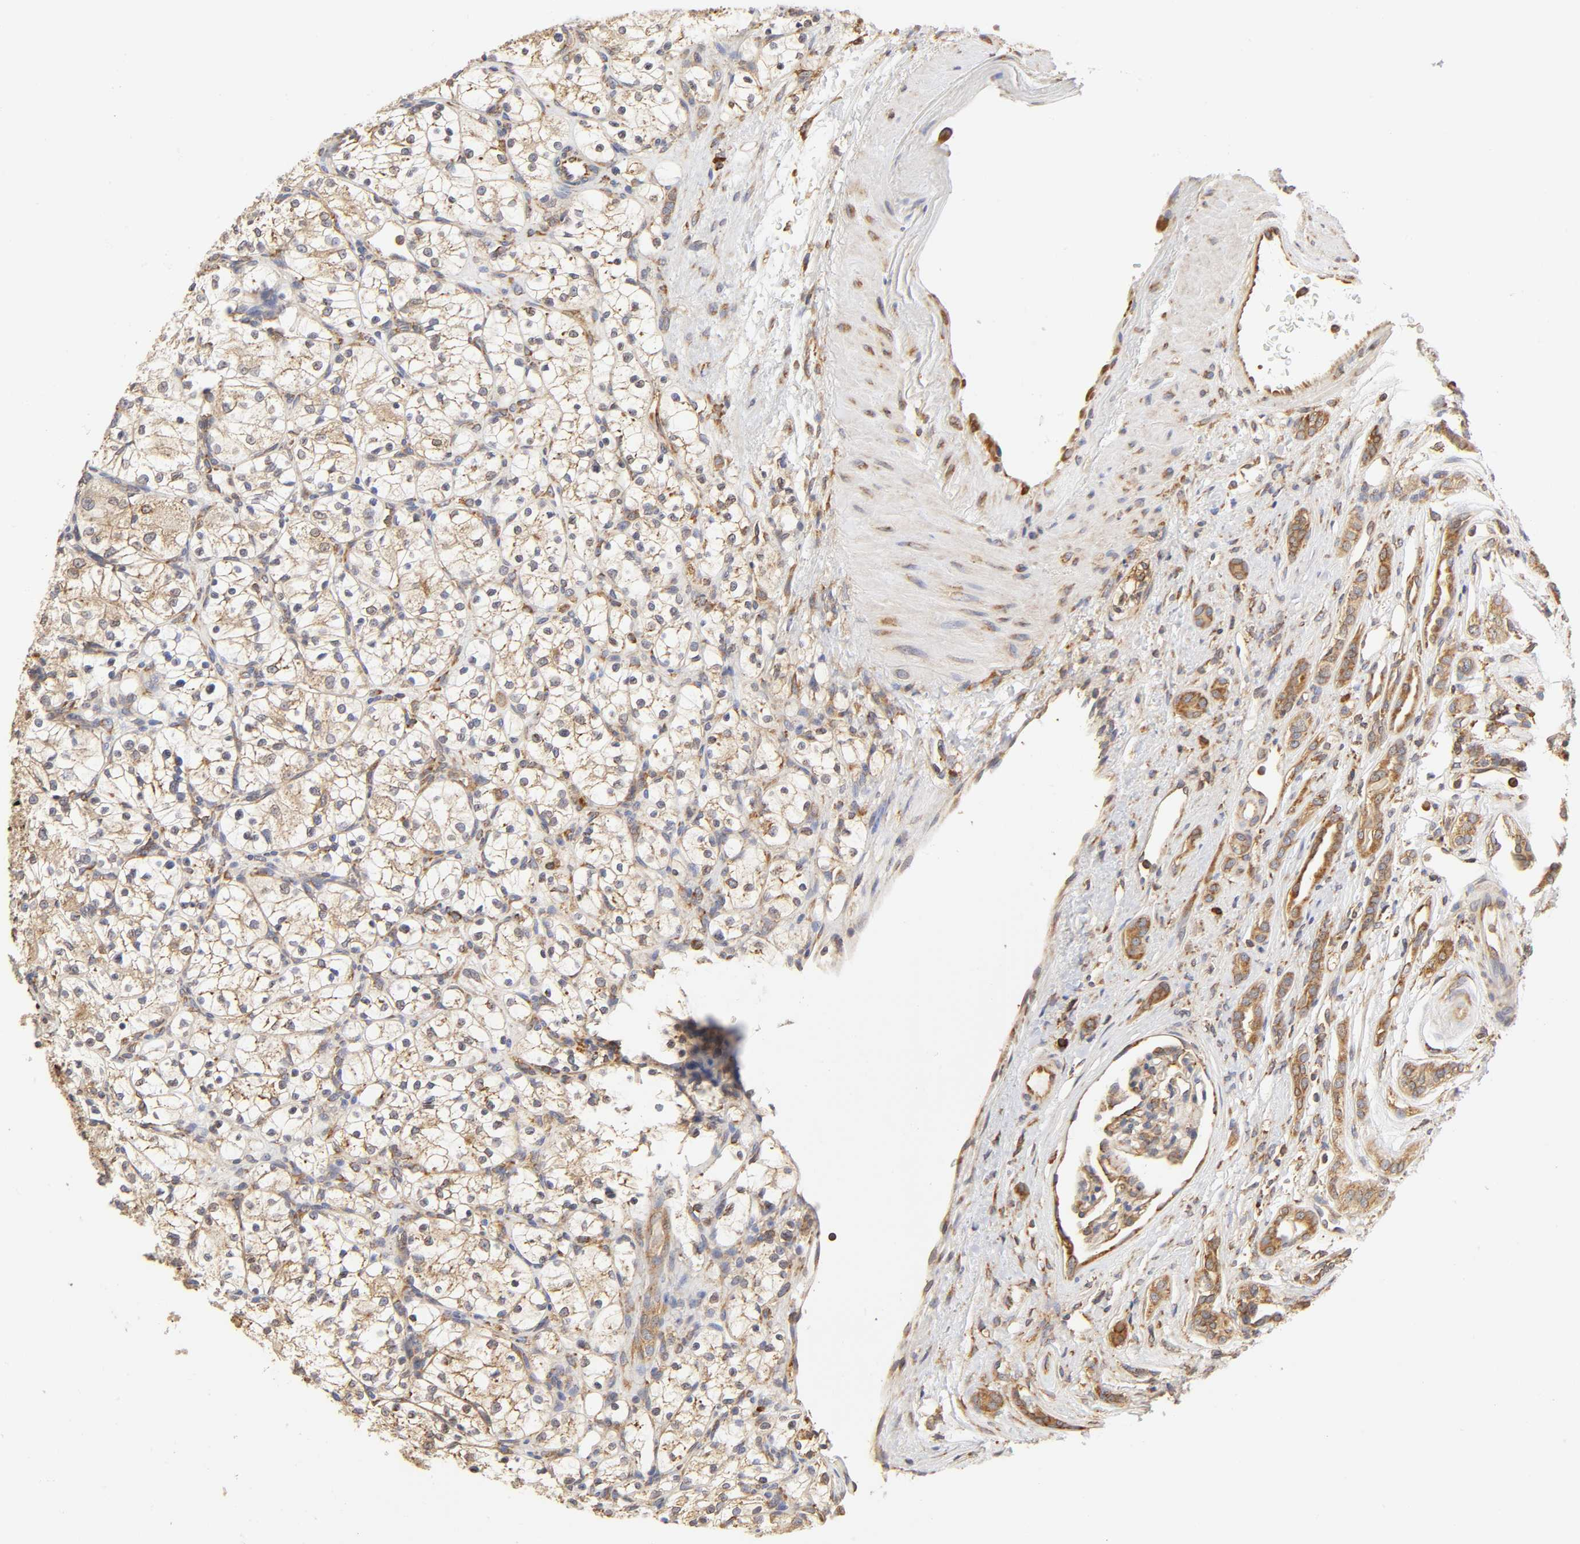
{"staining": {"intensity": "moderate", "quantity": ">75%", "location": "cytoplasmic/membranous"}, "tissue": "renal cancer", "cell_type": "Tumor cells", "image_type": "cancer", "snomed": [{"axis": "morphology", "description": "Adenocarcinoma, NOS"}, {"axis": "topography", "description": "Kidney"}], "caption": "Protein expression by immunohistochemistry (IHC) demonstrates moderate cytoplasmic/membranous positivity in approximately >75% of tumor cells in renal cancer (adenocarcinoma). The staining is performed using DAB brown chromogen to label protein expression. The nuclei are counter-stained blue using hematoxylin.", "gene": "RPL14", "patient": {"sex": "female", "age": 60}}